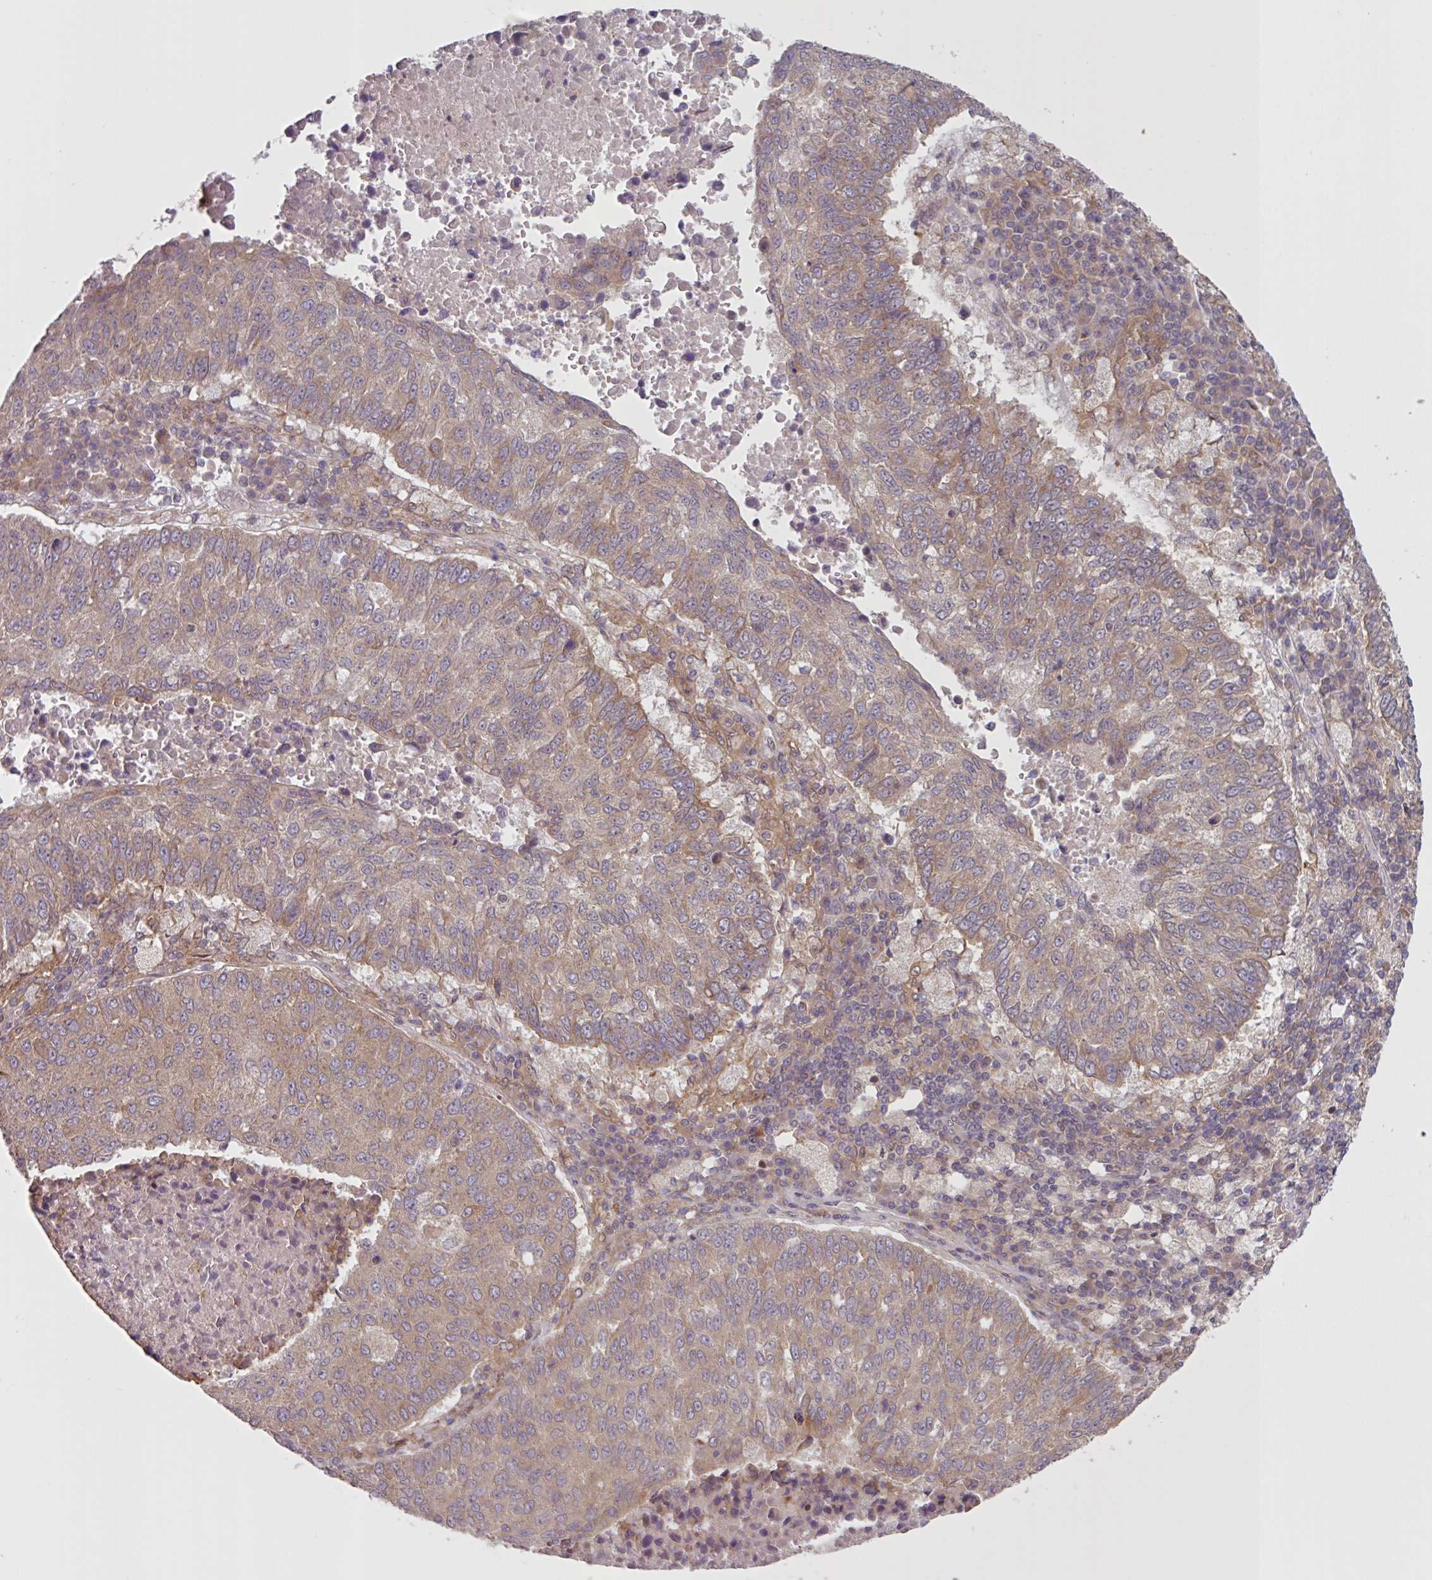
{"staining": {"intensity": "weak", "quantity": ">75%", "location": "cytoplasmic/membranous"}, "tissue": "lung cancer", "cell_type": "Tumor cells", "image_type": "cancer", "snomed": [{"axis": "morphology", "description": "Squamous cell carcinoma, NOS"}, {"axis": "topography", "description": "Lung"}], "caption": "Immunohistochemistry (IHC) of human lung cancer (squamous cell carcinoma) displays low levels of weak cytoplasmic/membranous staining in approximately >75% of tumor cells.", "gene": "CAMLG", "patient": {"sex": "male", "age": 73}}